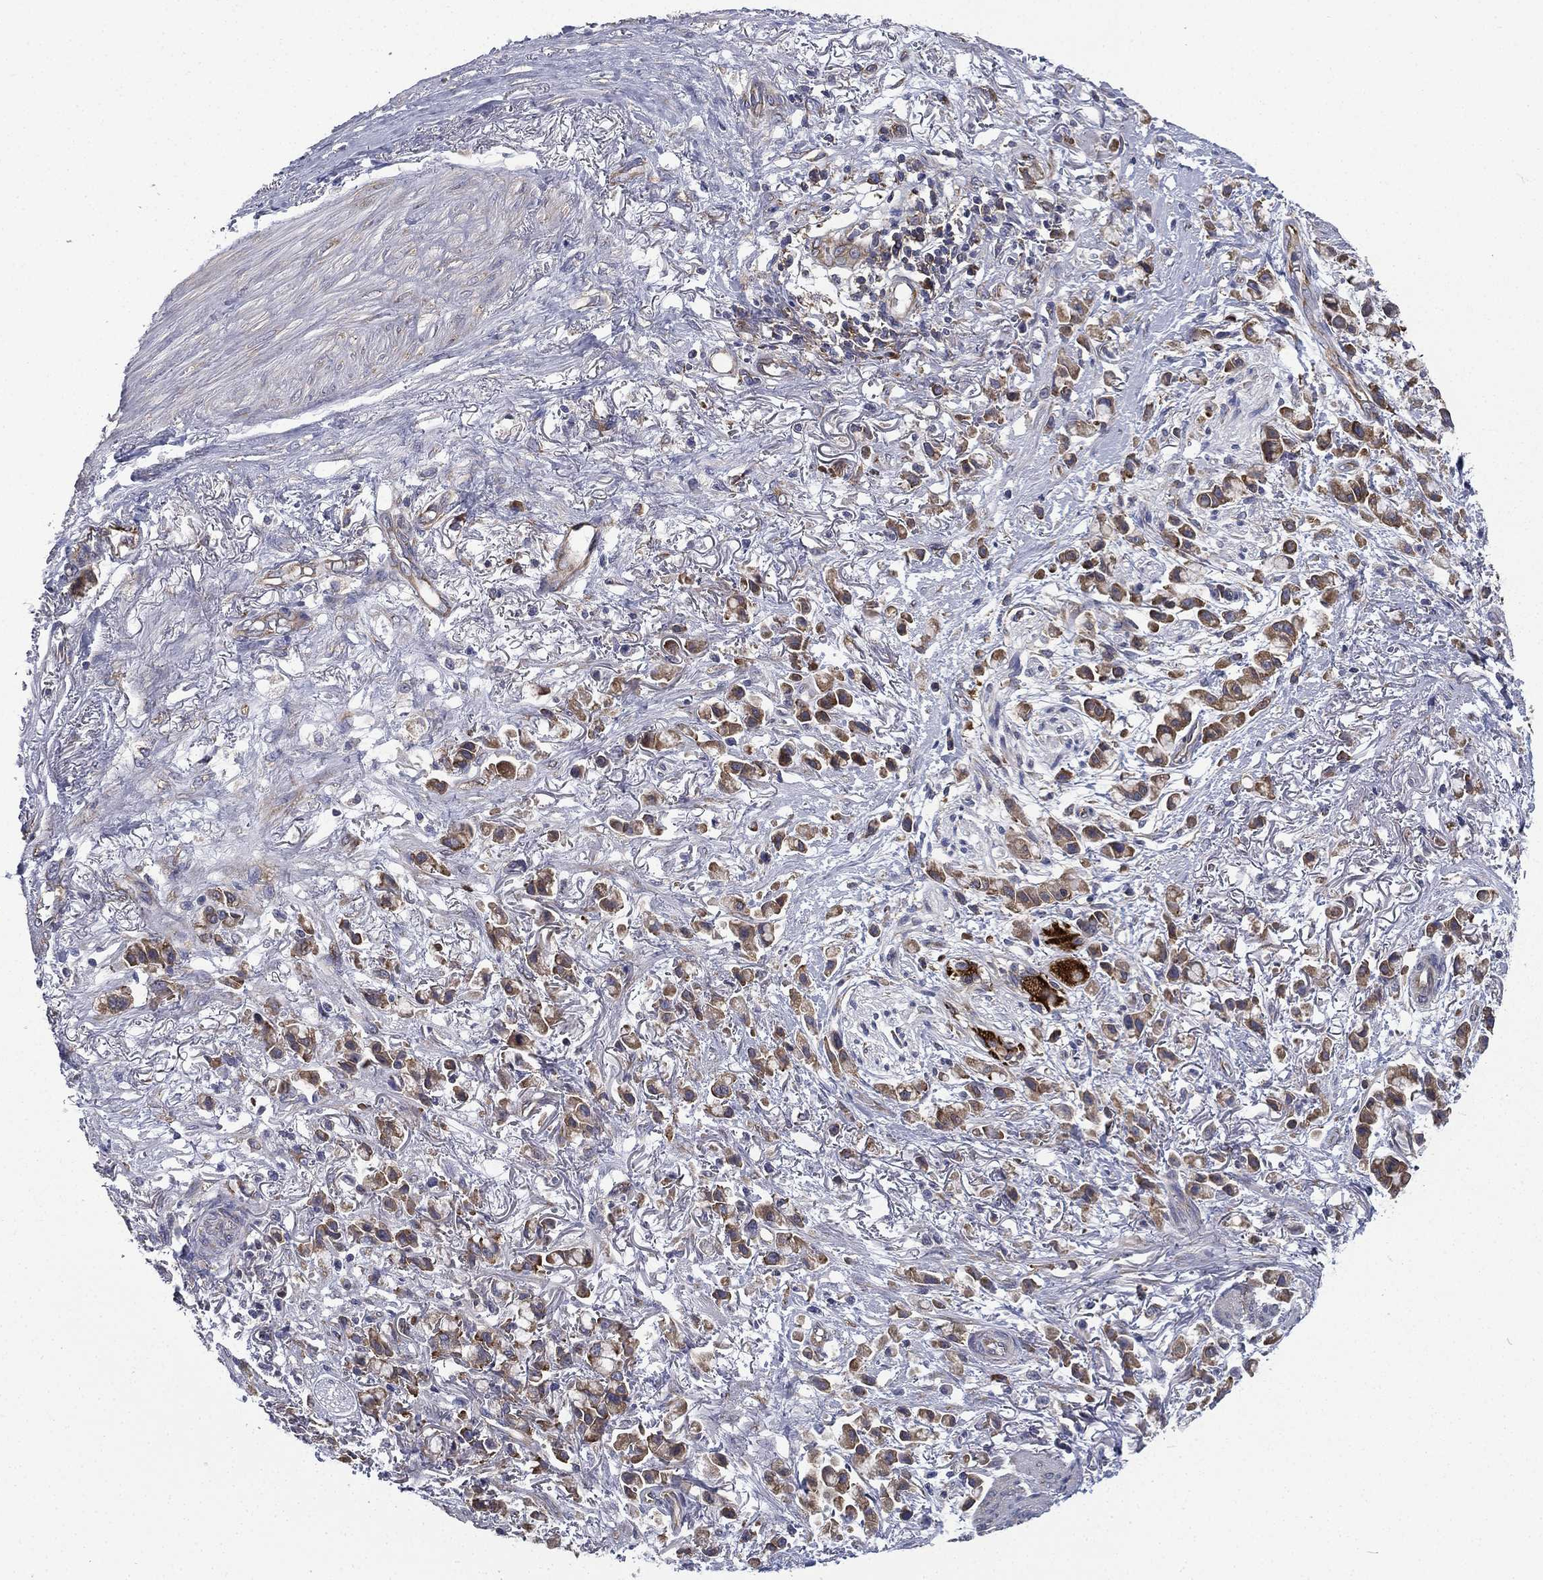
{"staining": {"intensity": "moderate", "quantity": "25%-75%", "location": "cytoplasmic/membranous"}, "tissue": "stomach cancer", "cell_type": "Tumor cells", "image_type": "cancer", "snomed": [{"axis": "morphology", "description": "Adenocarcinoma, NOS"}, {"axis": "topography", "description": "Stomach"}], "caption": "Human adenocarcinoma (stomach) stained for a protein (brown) demonstrates moderate cytoplasmic/membranous positive positivity in approximately 25%-75% of tumor cells.", "gene": "FARSA", "patient": {"sex": "female", "age": 81}}